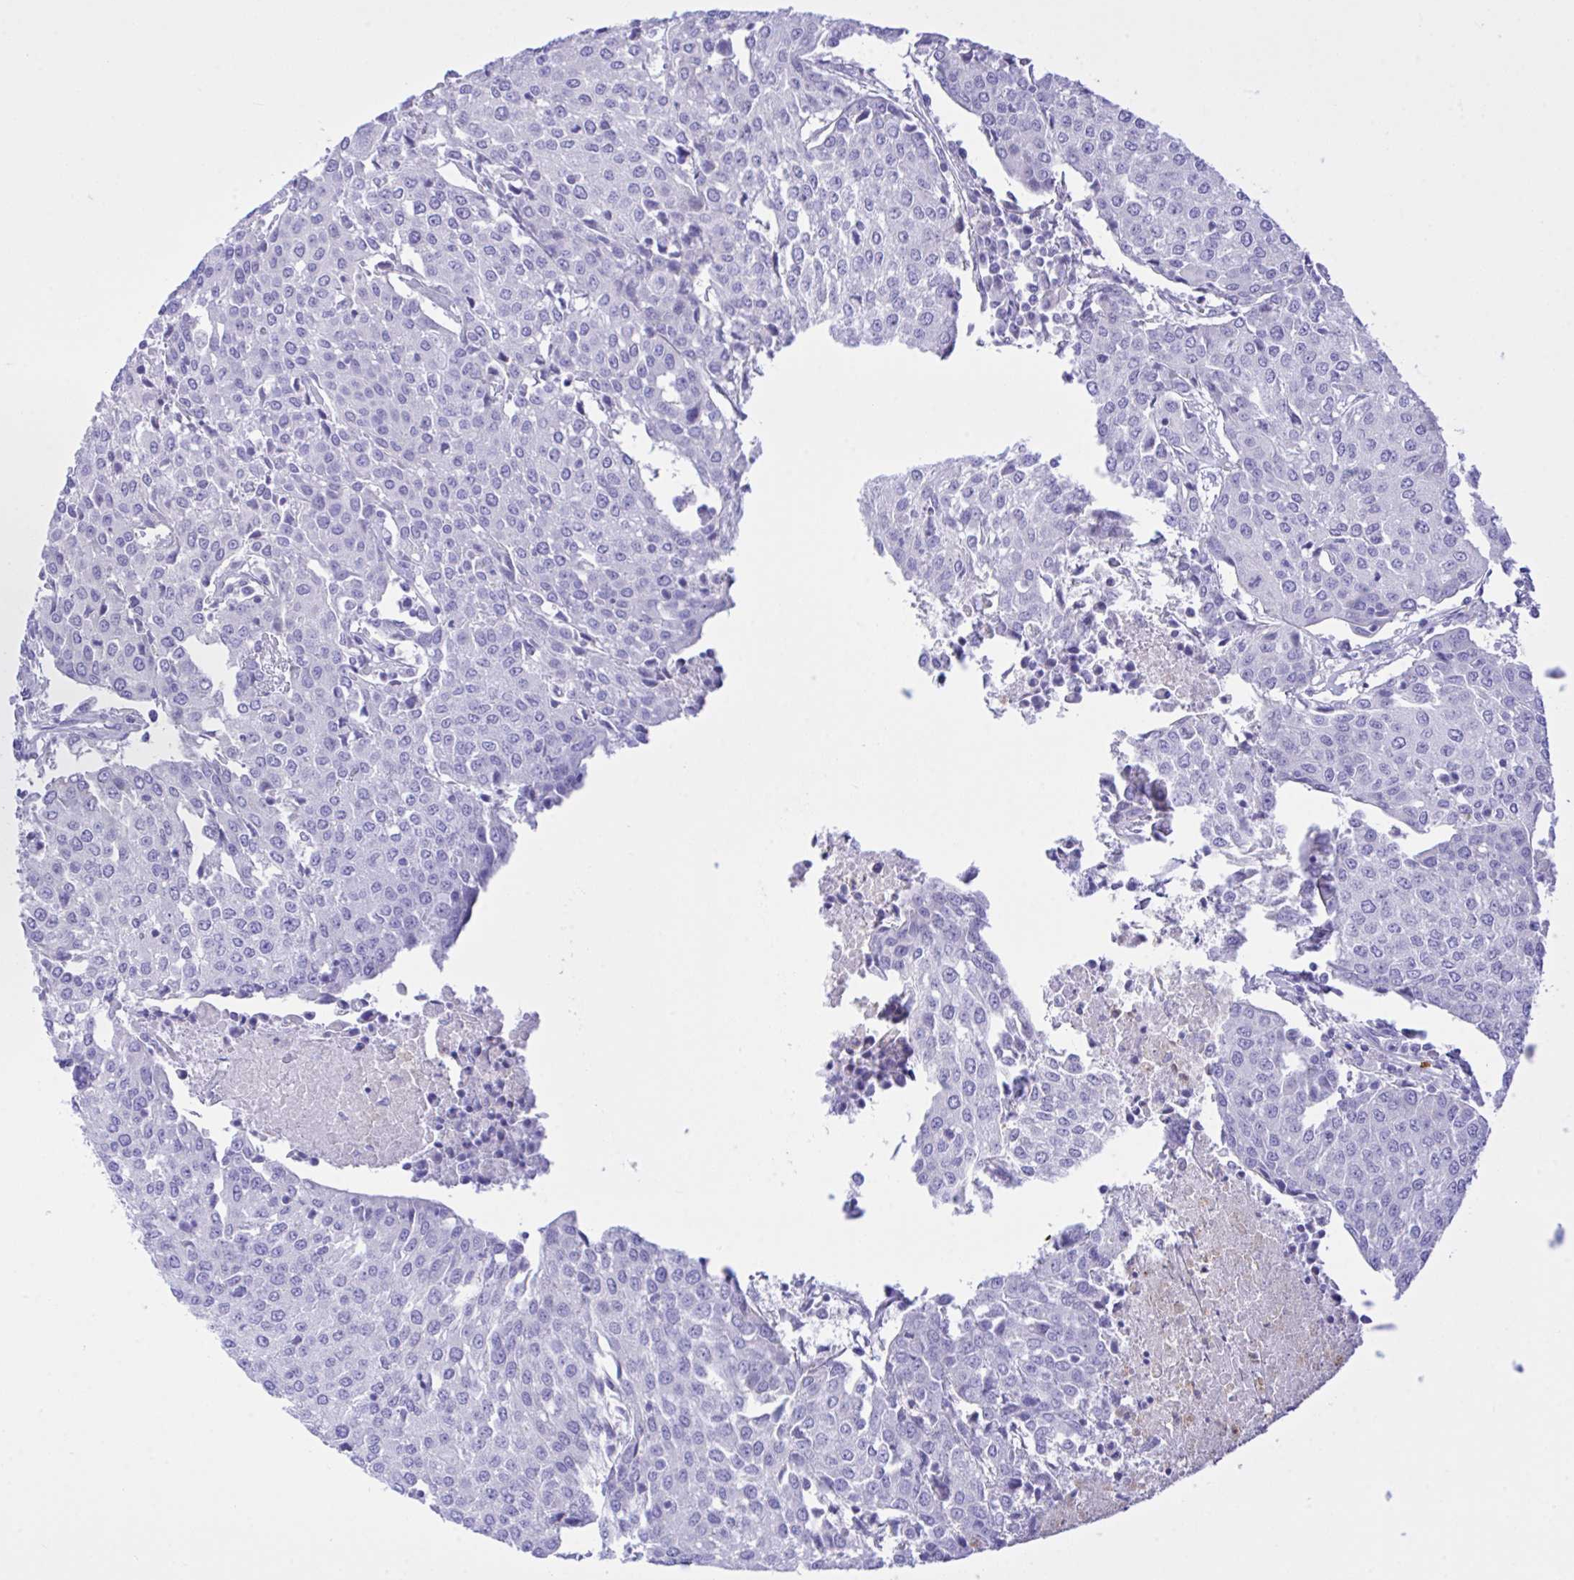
{"staining": {"intensity": "negative", "quantity": "none", "location": "none"}, "tissue": "urothelial cancer", "cell_type": "Tumor cells", "image_type": "cancer", "snomed": [{"axis": "morphology", "description": "Urothelial carcinoma, High grade"}, {"axis": "topography", "description": "Urinary bladder"}], "caption": "The image reveals no significant expression in tumor cells of urothelial cancer.", "gene": "ZNF221", "patient": {"sex": "female", "age": 85}}